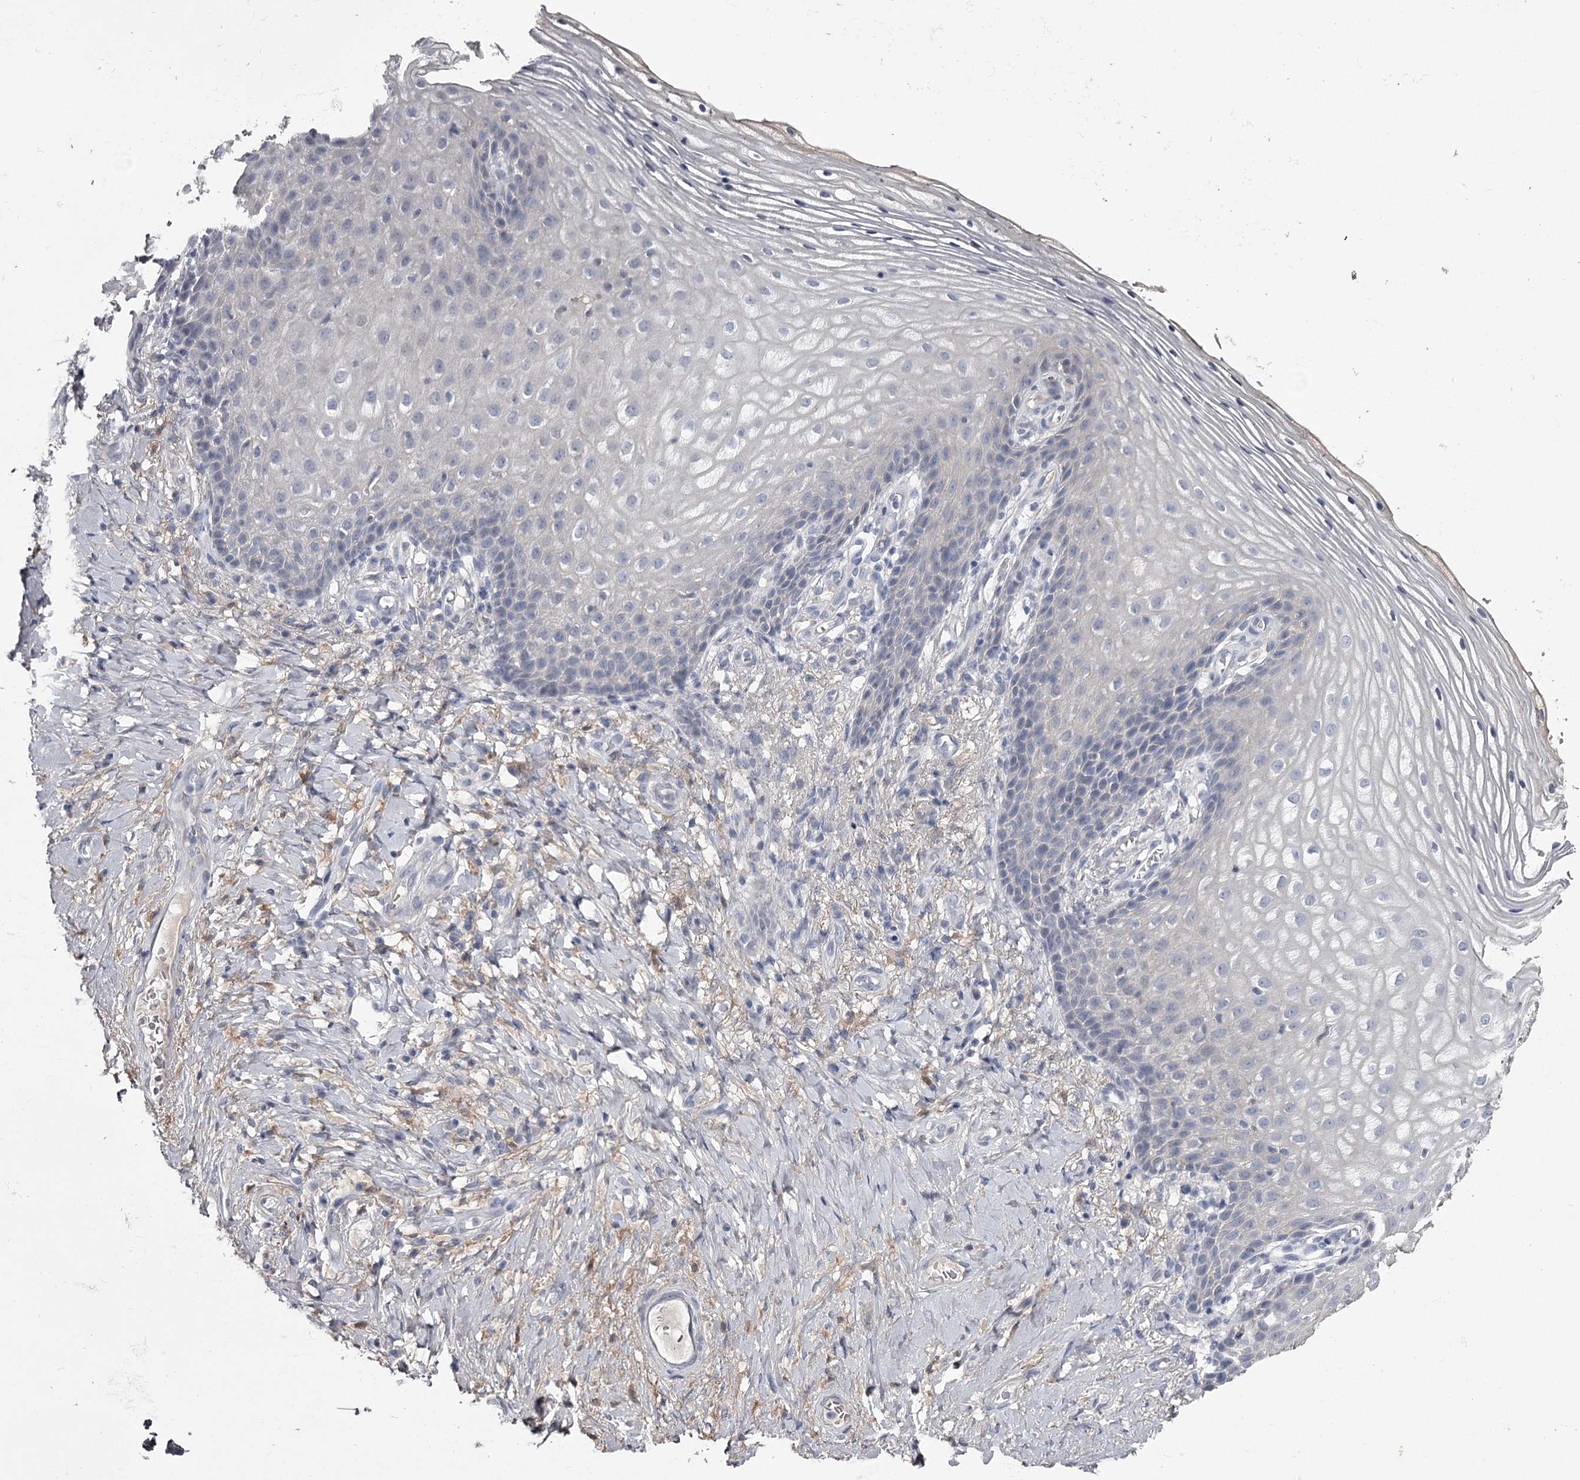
{"staining": {"intensity": "negative", "quantity": "none", "location": "none"}, "tissue": "vagina", "cell_type": "Squamous epithelial cells", "image_type": "normal", "snomed": [{"axis": "morphology", "description": "Normal tissue, NOS"}, {"axis": "topography", "description": "Vagina"}], "caption": "Squamous epithelial cells show no significant protein positivity in normal vagina.", "gene": "FDXACB1", "patient": {"sex": "female", "age": 60}}